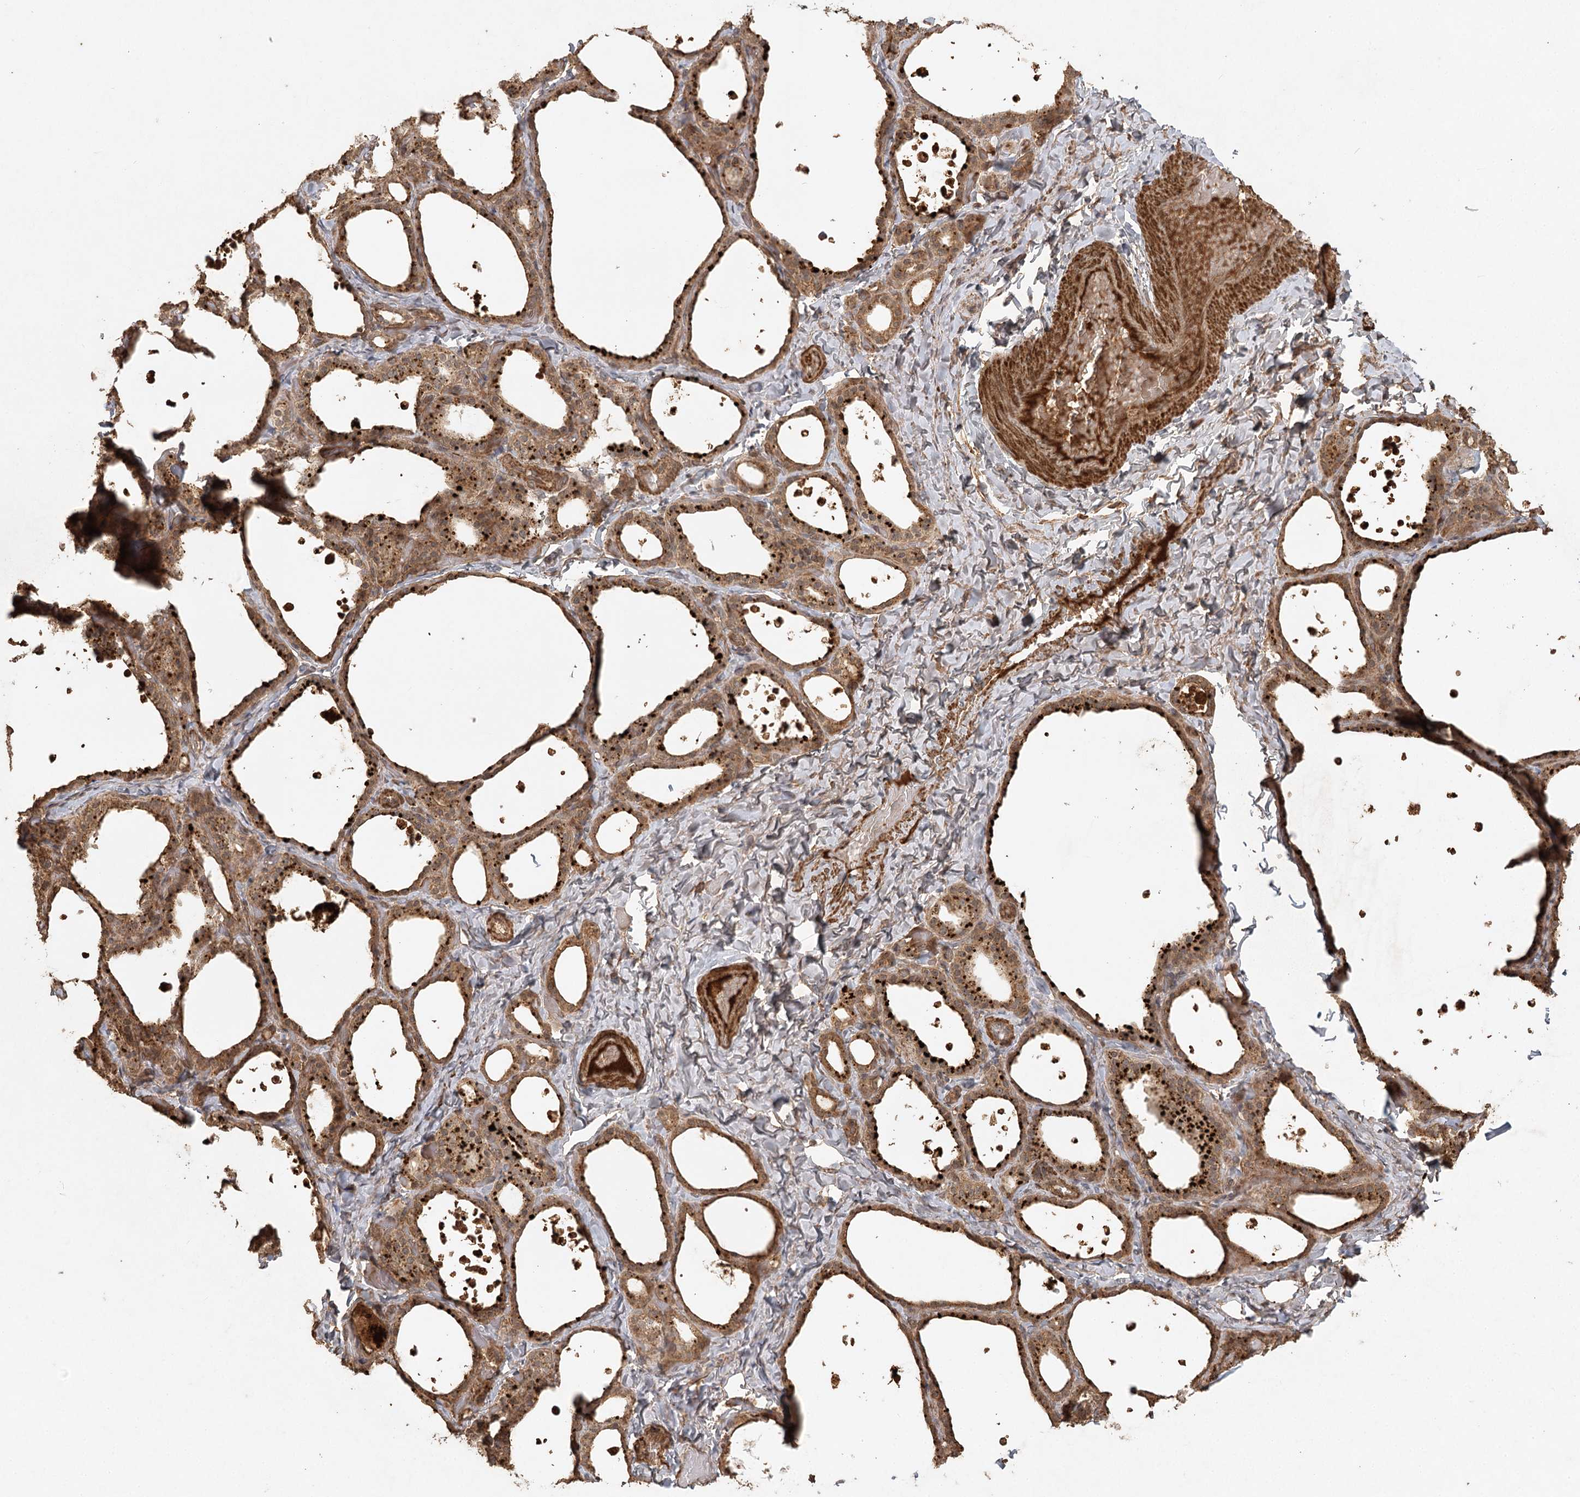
{"staining": {"intensity": "moderate", "quantity": ">75%", "location": "cytoplasmic/membranous"}, "tissue": "thyroid gland", "cell_type": "Glandular cells", "image_type": "normal", "snomed": [{"axis": "morphology", "description": "Normal tissue, NOS"}, {"axis": "topography", "description": "Thyroid gland"}], "caption": "High-power microscopy captured an immunohistochemistry (IHC) photomicrograph of benign thyroid gland, revealing moderate cytoplasmic/membranous expression in approximately >75% of glandular cells.", "gene": "ARL13A", "patient": {"sex": "female", "age": 44}}